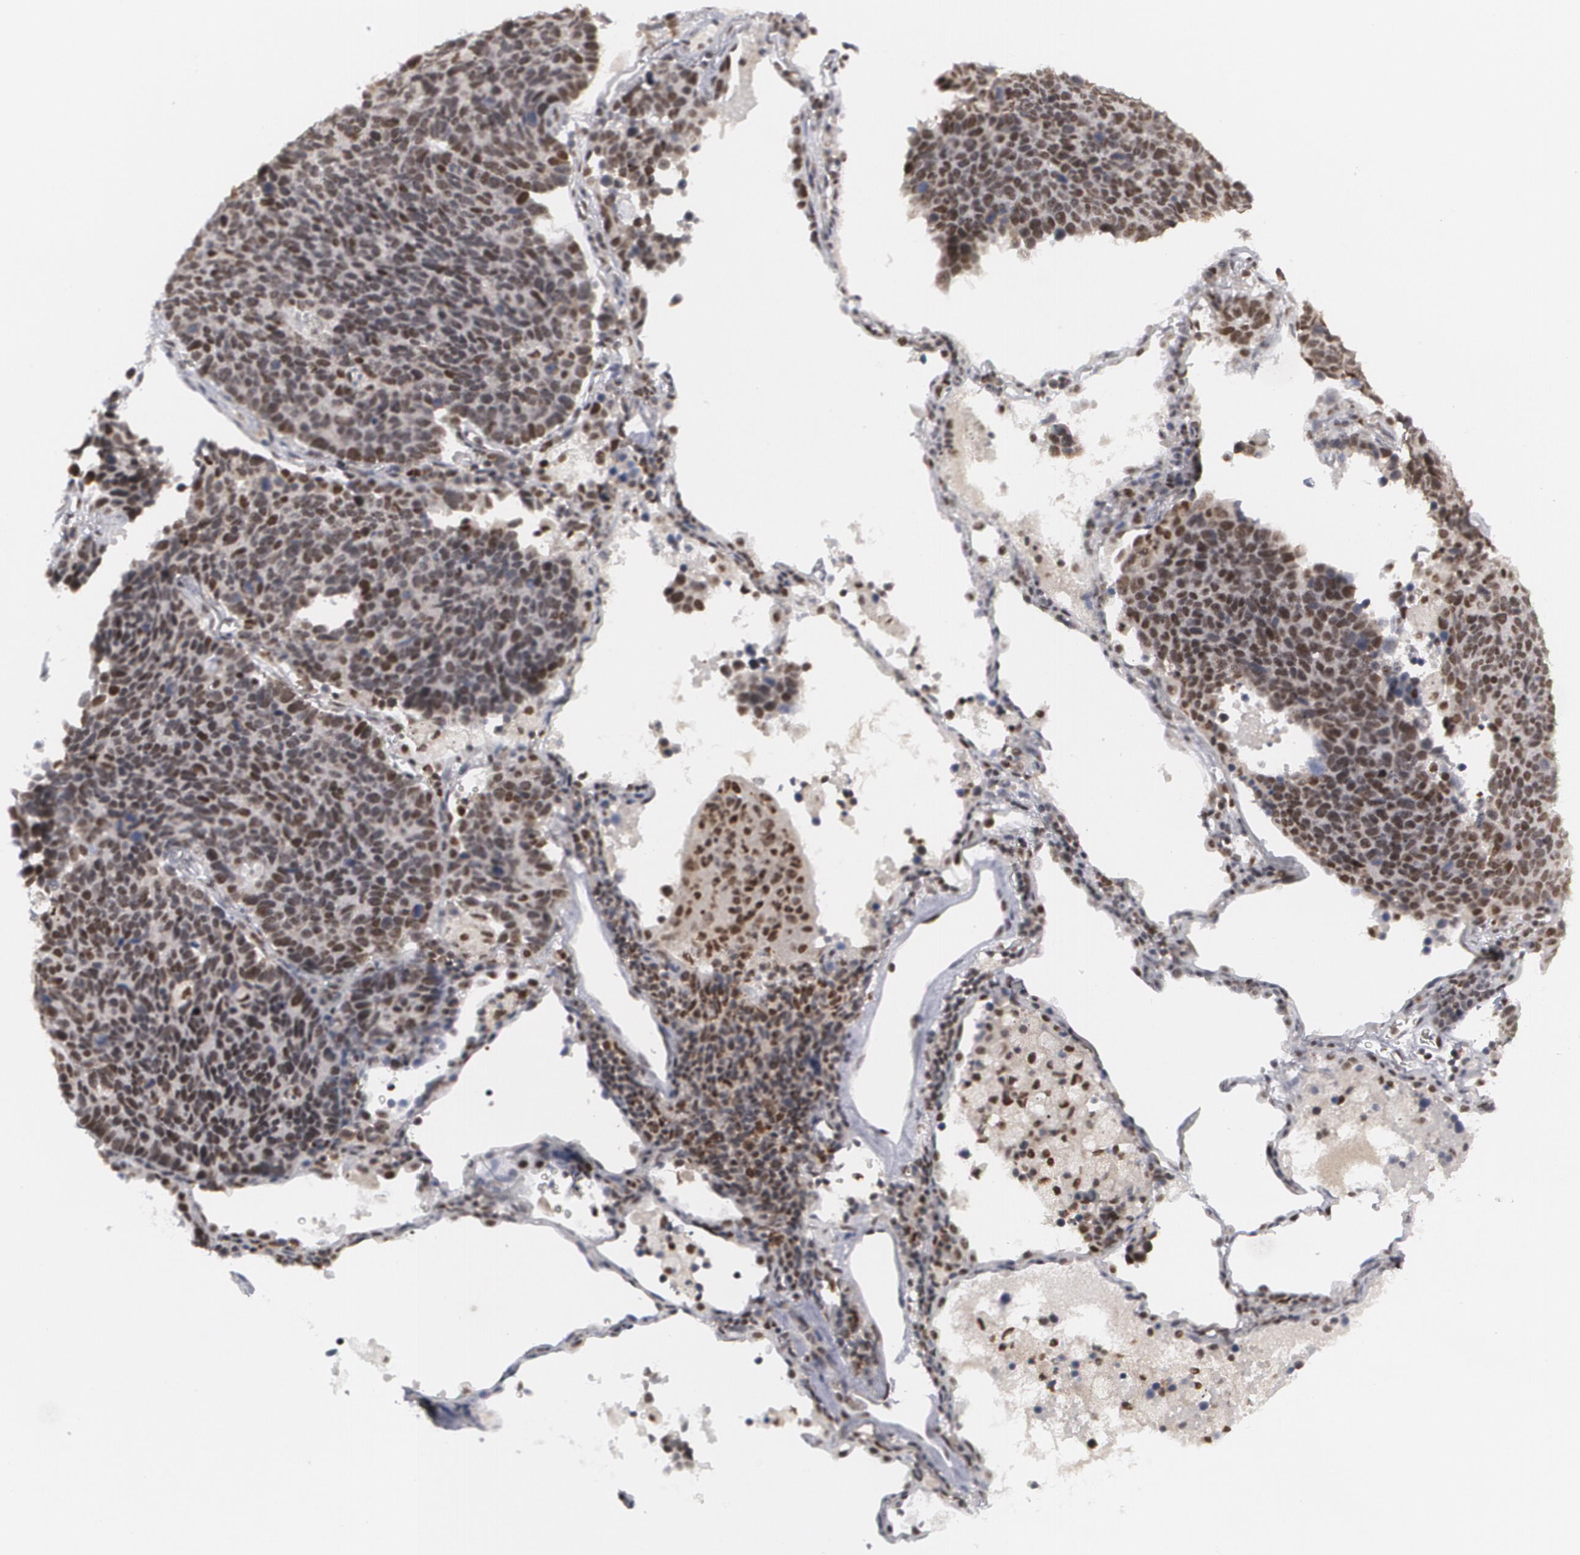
{"staining": {"intensity": "strong", "quantity": ">75%", "location": "nuclear"}, "tissue": "lung cancer", "cell_type": "Tumor cells", "image_type": "cancer", "snomed": [{"axis": "morphology", "description": "Neoplasm, malignant, NOS"}, {"axis": "topography", "description": "Lung"}], "caption": "Immunohistochemistry (DAB (3,3'-diaminobenzidine)) staining of lung cancer (neoplasm (malignant)) shows strong nuclear protein expression in about >75% of tumor cells.", "gene": "MCL1", "patient": {"sex": "female", "age": 75}}